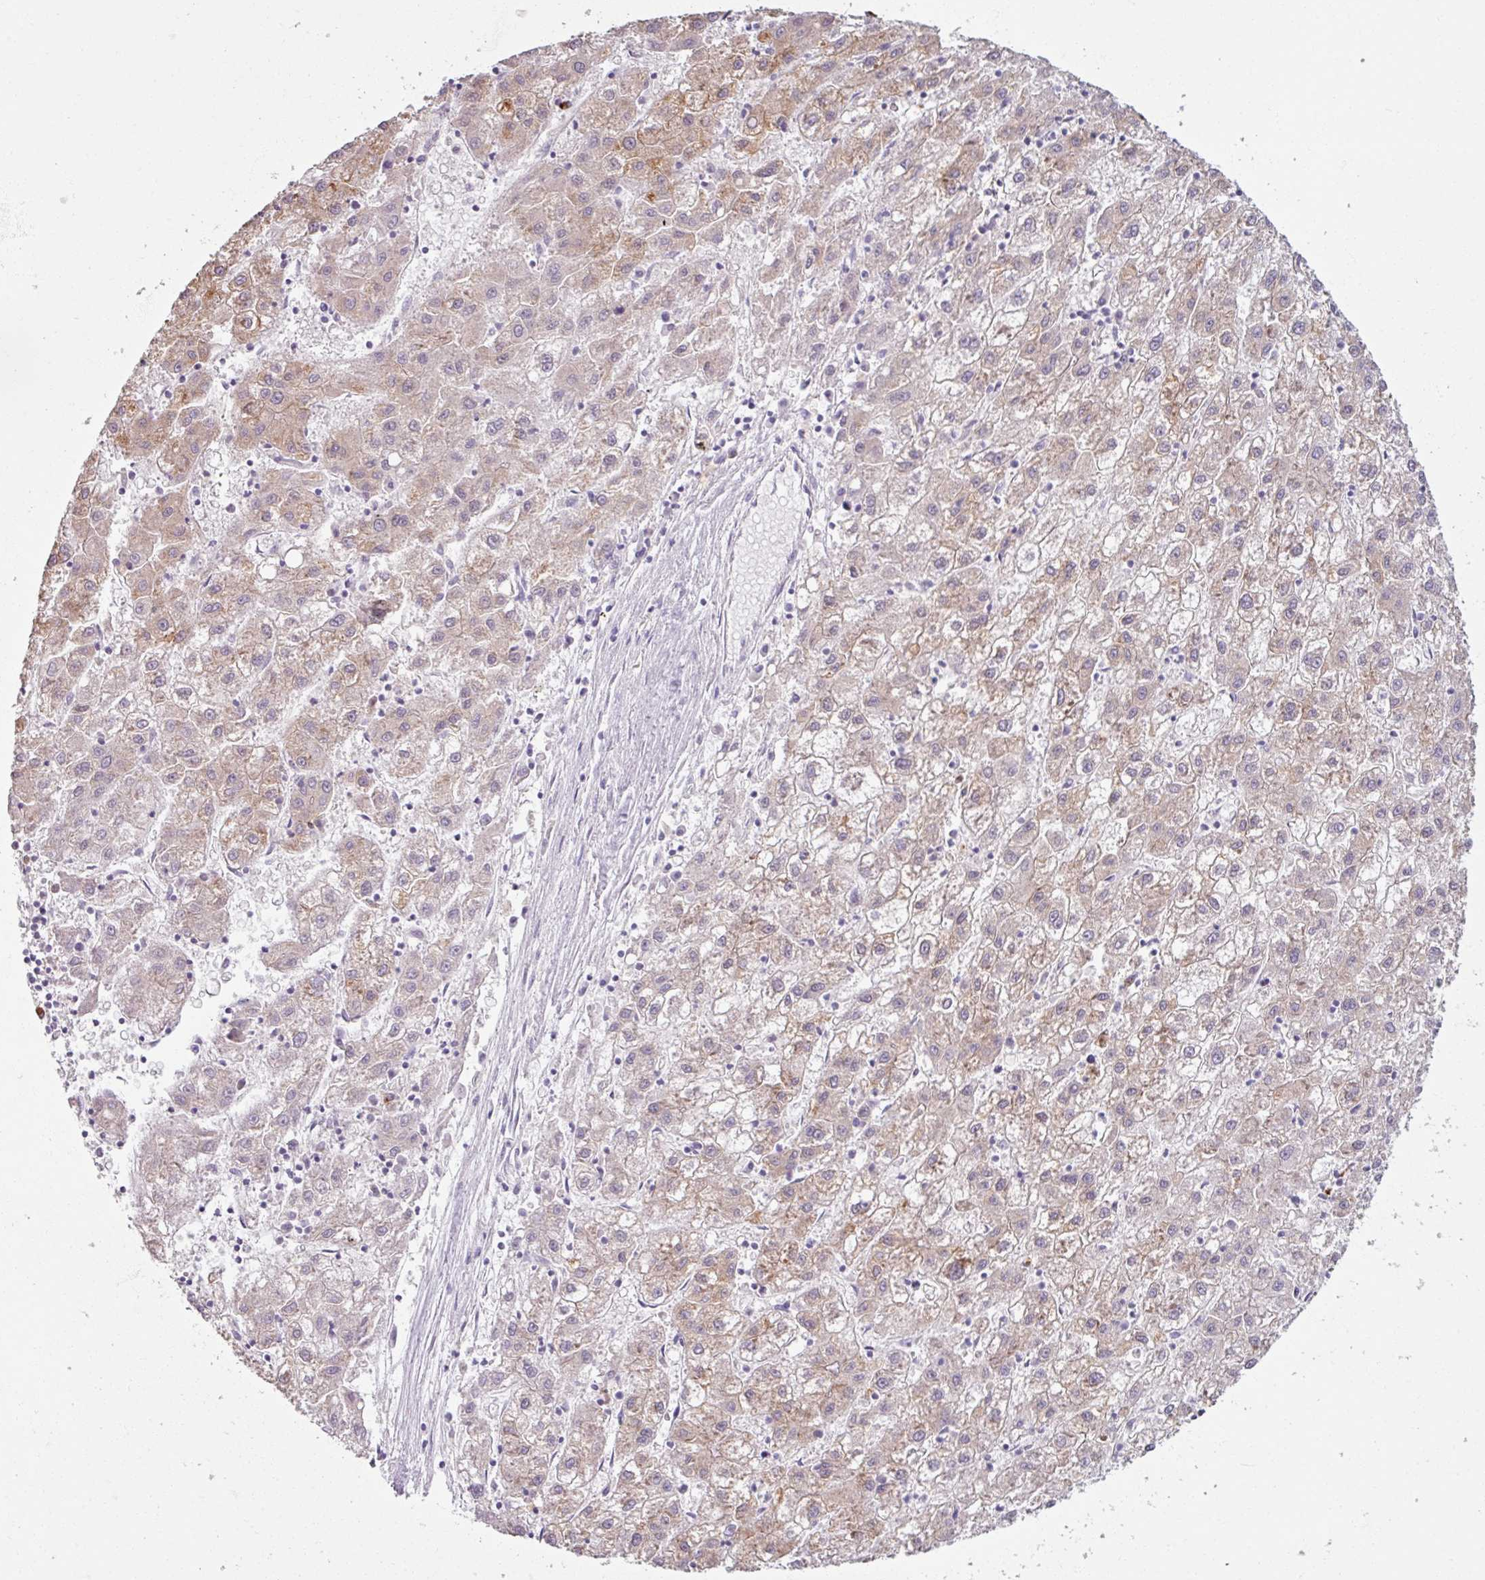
{"staining": {"intensity": "weak", "quantity": ">75%", "location": "cytoplasmic/membranous"}, "tissue": "liver cancer", "cell_type": "Tumor cells", "image_type": "cancer", "snomed": [{"axis": "morphology", "description": "Carcinoma, Hepatocellular, NOS"}, {"axis": "topography", "description": "Liver"}], "caption": "A brown stain highlights weak cytoplasmic/membranous expression of a protein in human liver hepatocellular carcinoma tumor cells.", "gene": "SLC27A5", "patient": {"sex": "male", "age": 72}}